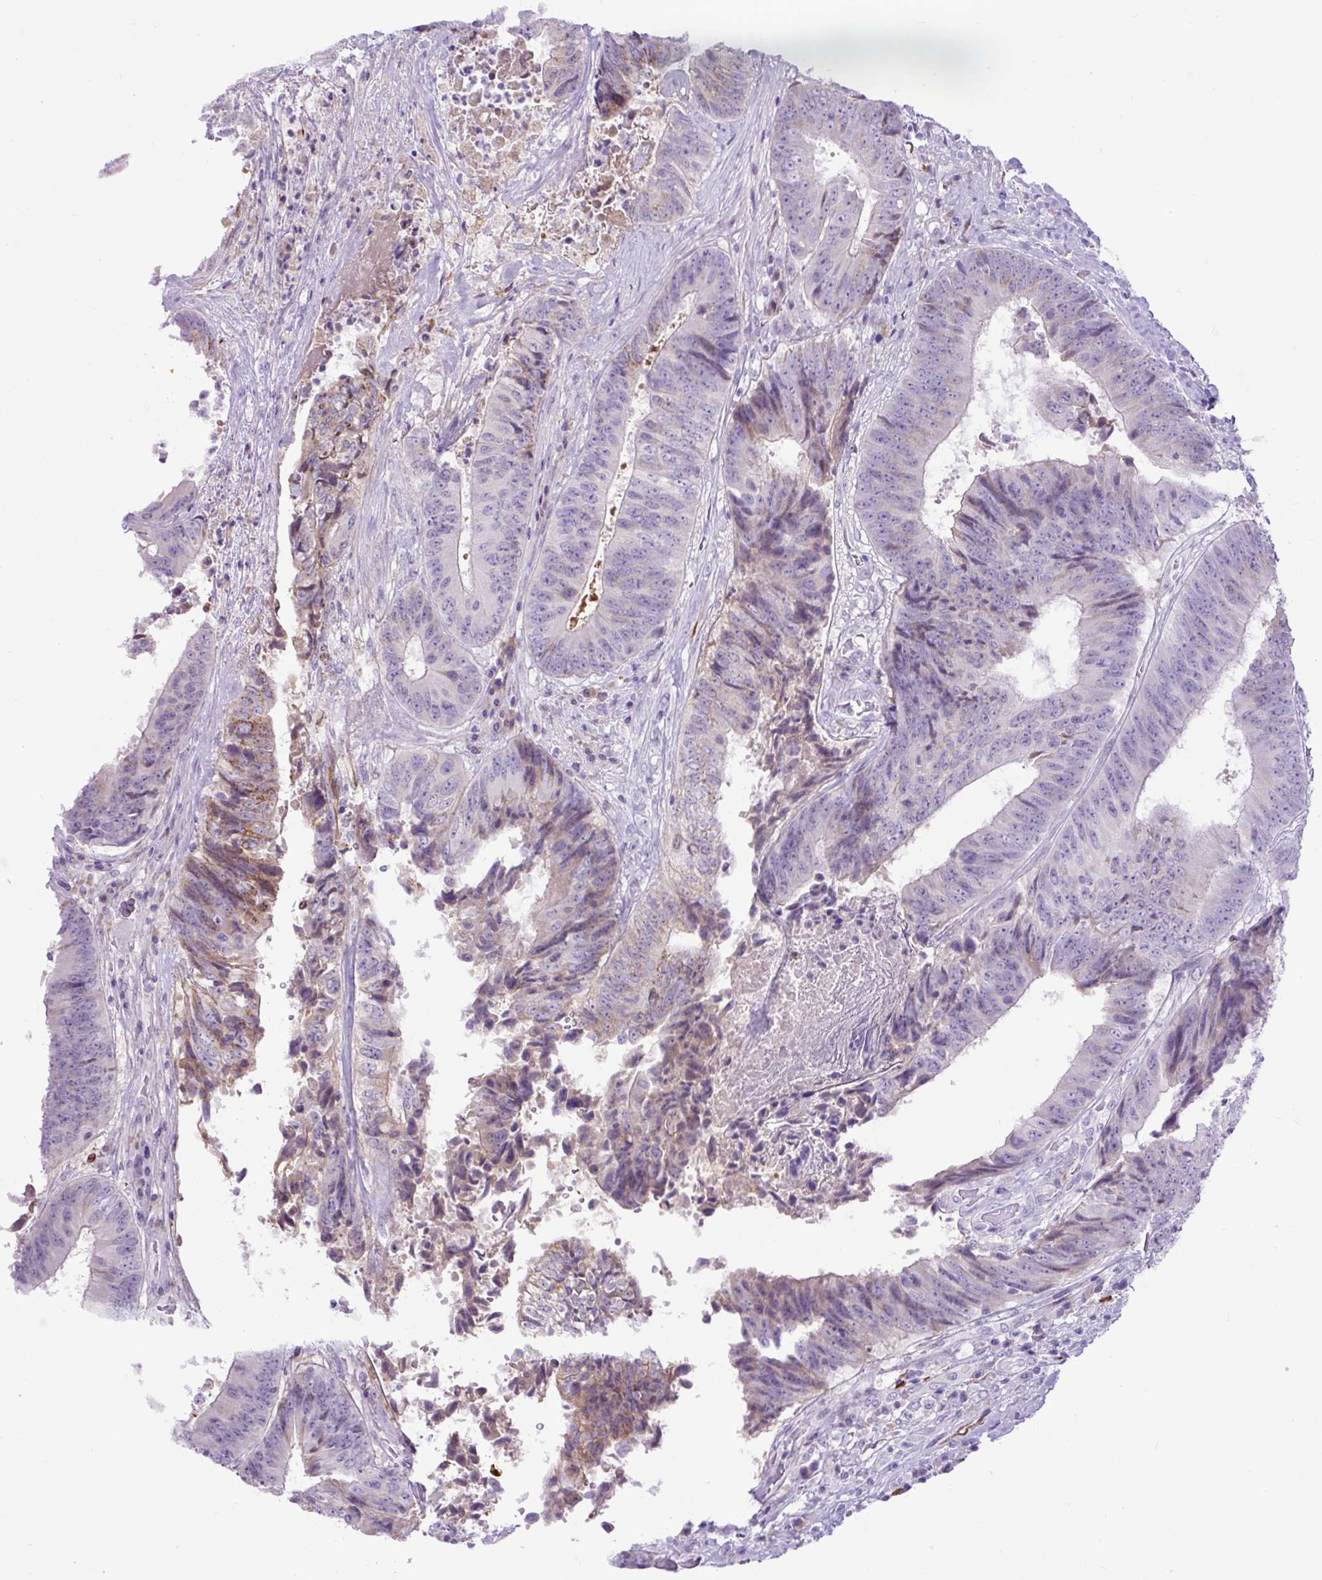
{"staining": {"intensity": "moderate", "quantity": "<25%", "location": "cytoplasmic/membranous"}, "tissue": "colorectal cancer", "cell_type": "Tumor cells", "image_type": "cancer", "snomed": [{"axis": "morphology", "description": "Adenocarcinoma, NOS"}, {"axis": "topography", "description": "Rectum"}], "caption": "This micrograph displays immunohistochemistry (IHC) staining of human colorectal adenocarcinoma, with low moderate cytoplasmic/membranous positivity in approximately <25% of tumor cells.", "gene": "SPTBN5", "patient": {"sex": "male", "age": 72}}